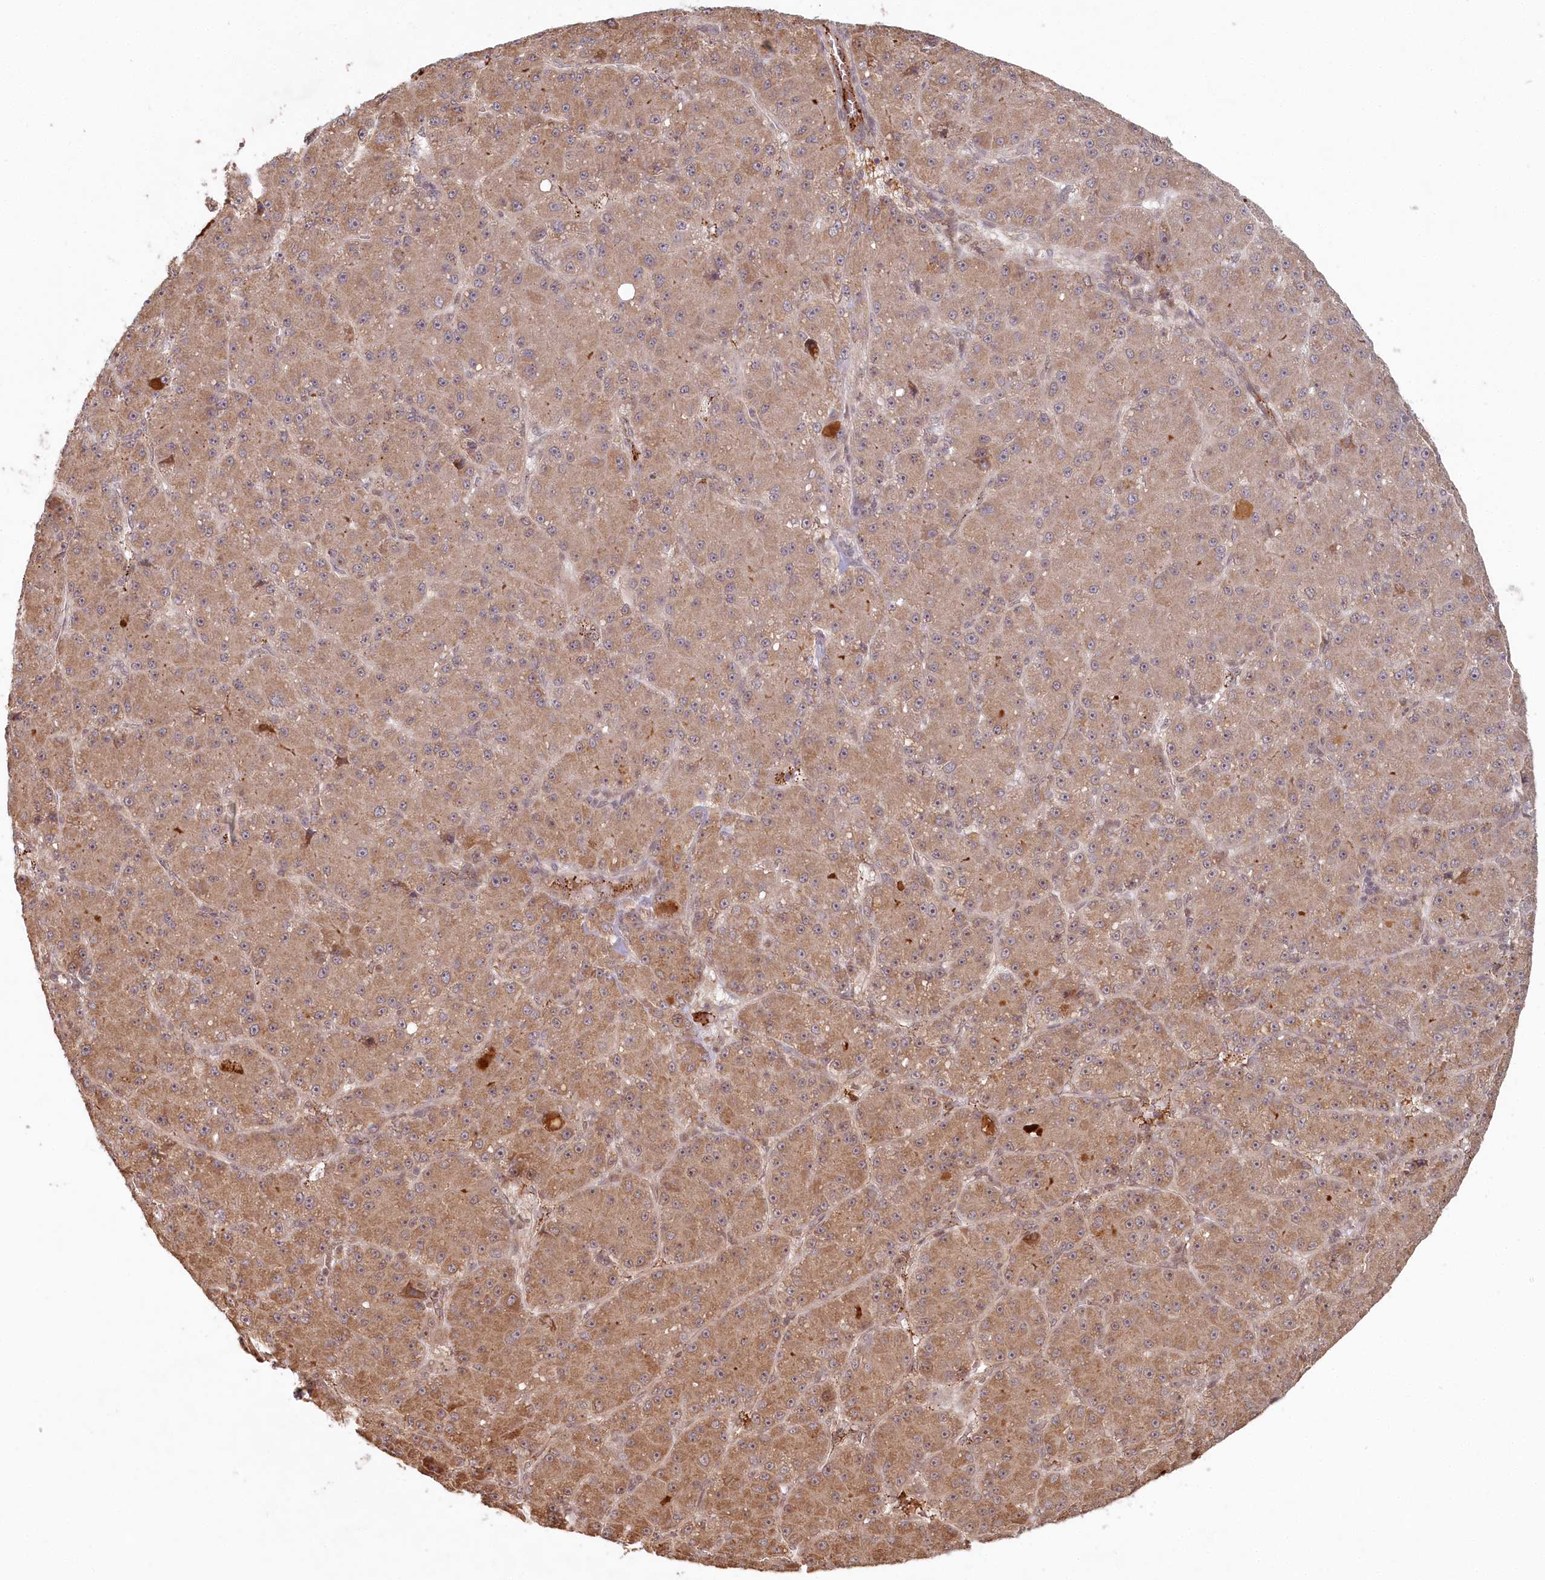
{"staining": {"intensity": "moderate", "quantity": ">75%", "location": "cytoplasmic/membranous"}, "tissue": "liver cancer", "cell_type": "Tumor cells", "image_type": "cancer", "snomed": [{"axis": "morphology", "description": "Carcinoma, Hepatocellular, NOS"}, {"axis": "topography", "description": "Liver"}], "caption": "Immunohistochemistry (IHC) photomicrograph of liver hepatocellular carcinoma stained for a protein (brown), which shows medium levels of moderate cytoplasmic/membranous staining in approximately >75% of tumor cells.", "gene": "WAPL", "patient": {"sex": "male", "age": 67}}